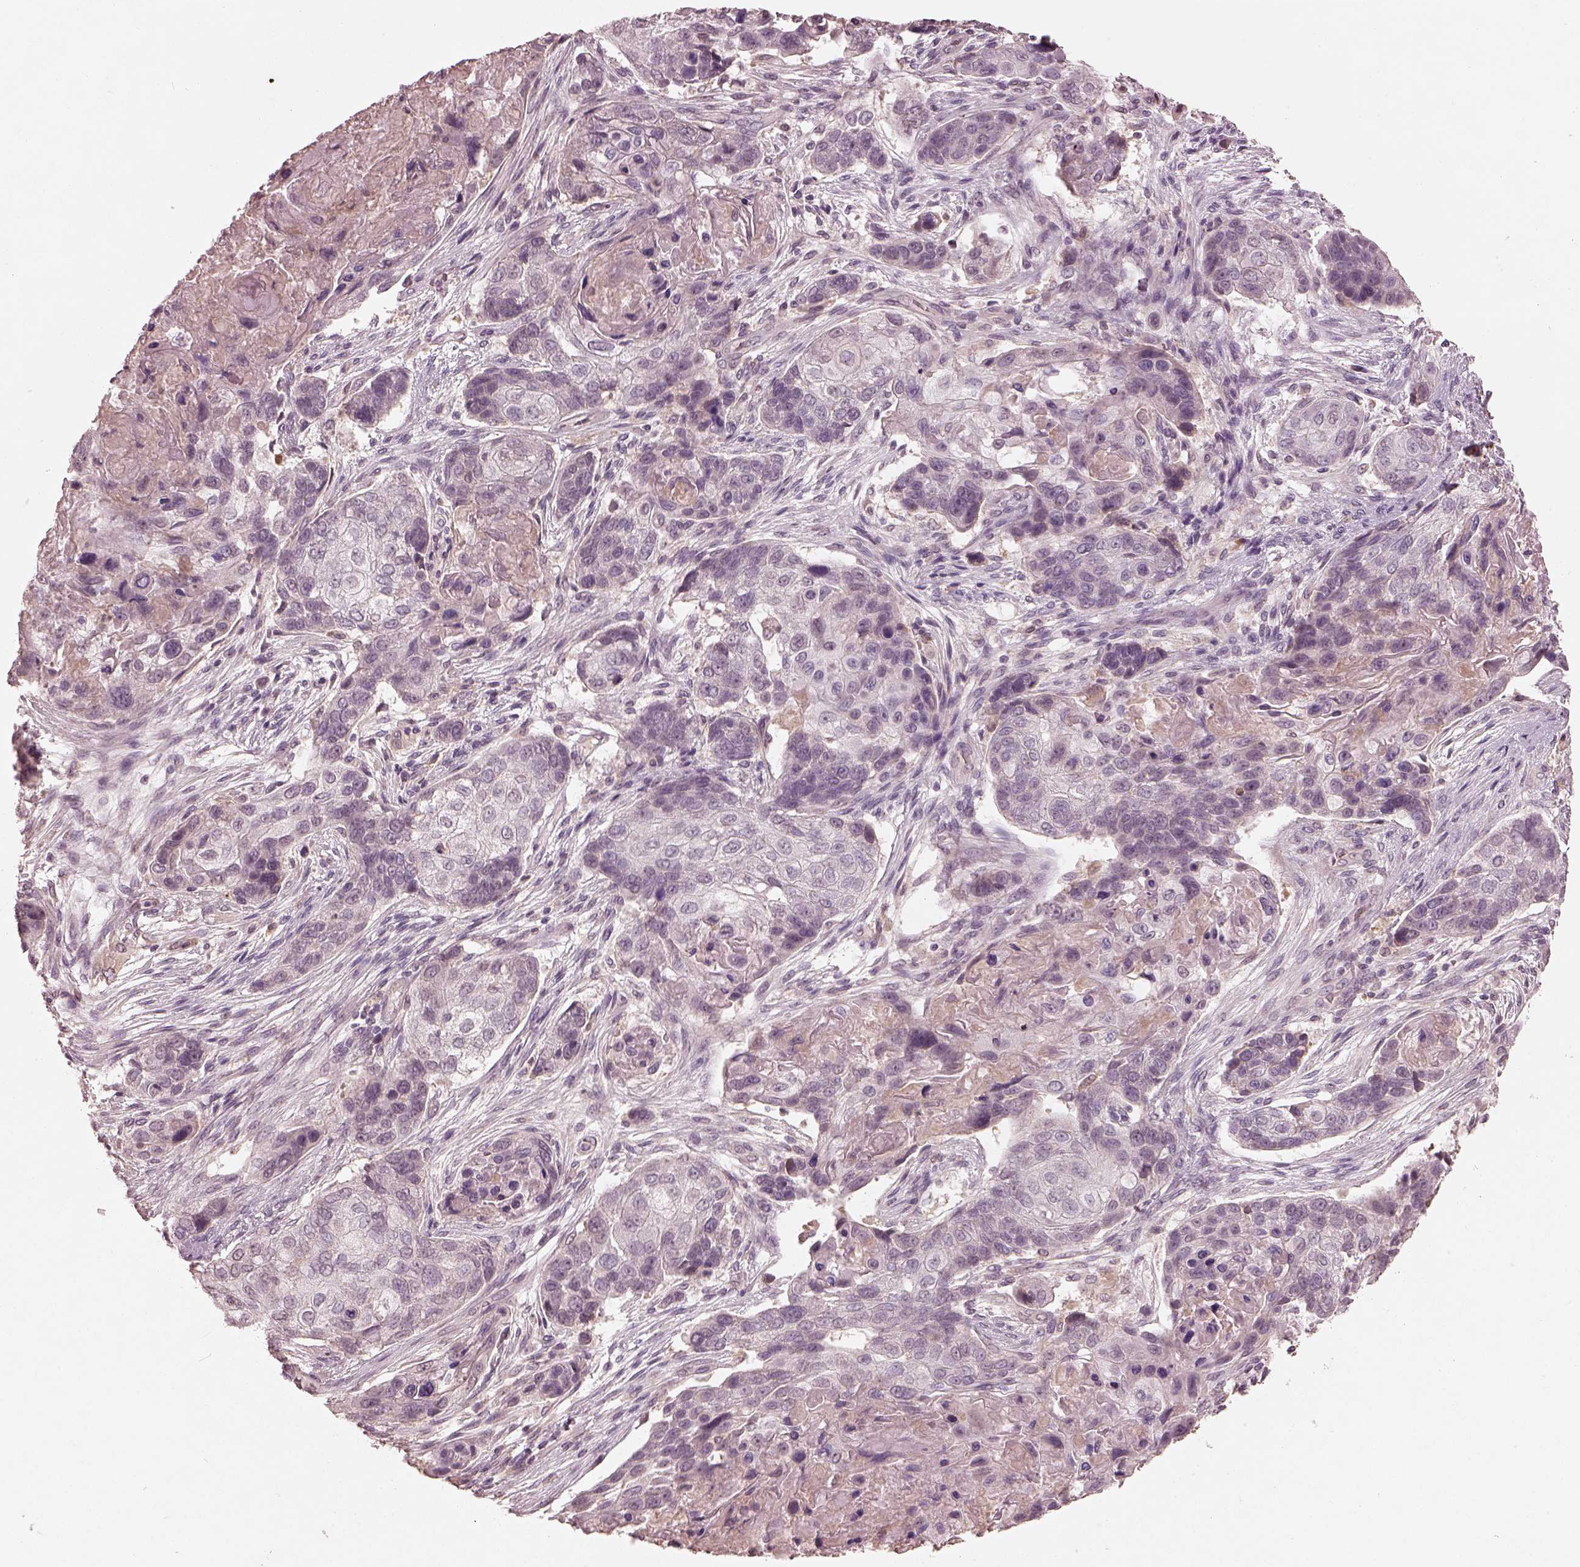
{"staining": {"intensity": "negative", "quantity": "none", "location": "none"}, "tissue": "lung cancer", "cell_type": "Tumor cells", "image_type": "cancer", "snomed": [{"axis": "morphology", "description": "Squamous cell carcinoma, NOS"}, {"axis": "topography", "description": "Lung"}], "caption": "Immunohistochemistry image of neoplastic tissue: lung cancer (squamous cell carcinoma) stained with DAB (3,3'-diaminobenzidine) displays no significant protein staining in tumor cells.", "gene": "CALR3", "patient": {"sex": "male", "age": 69}}